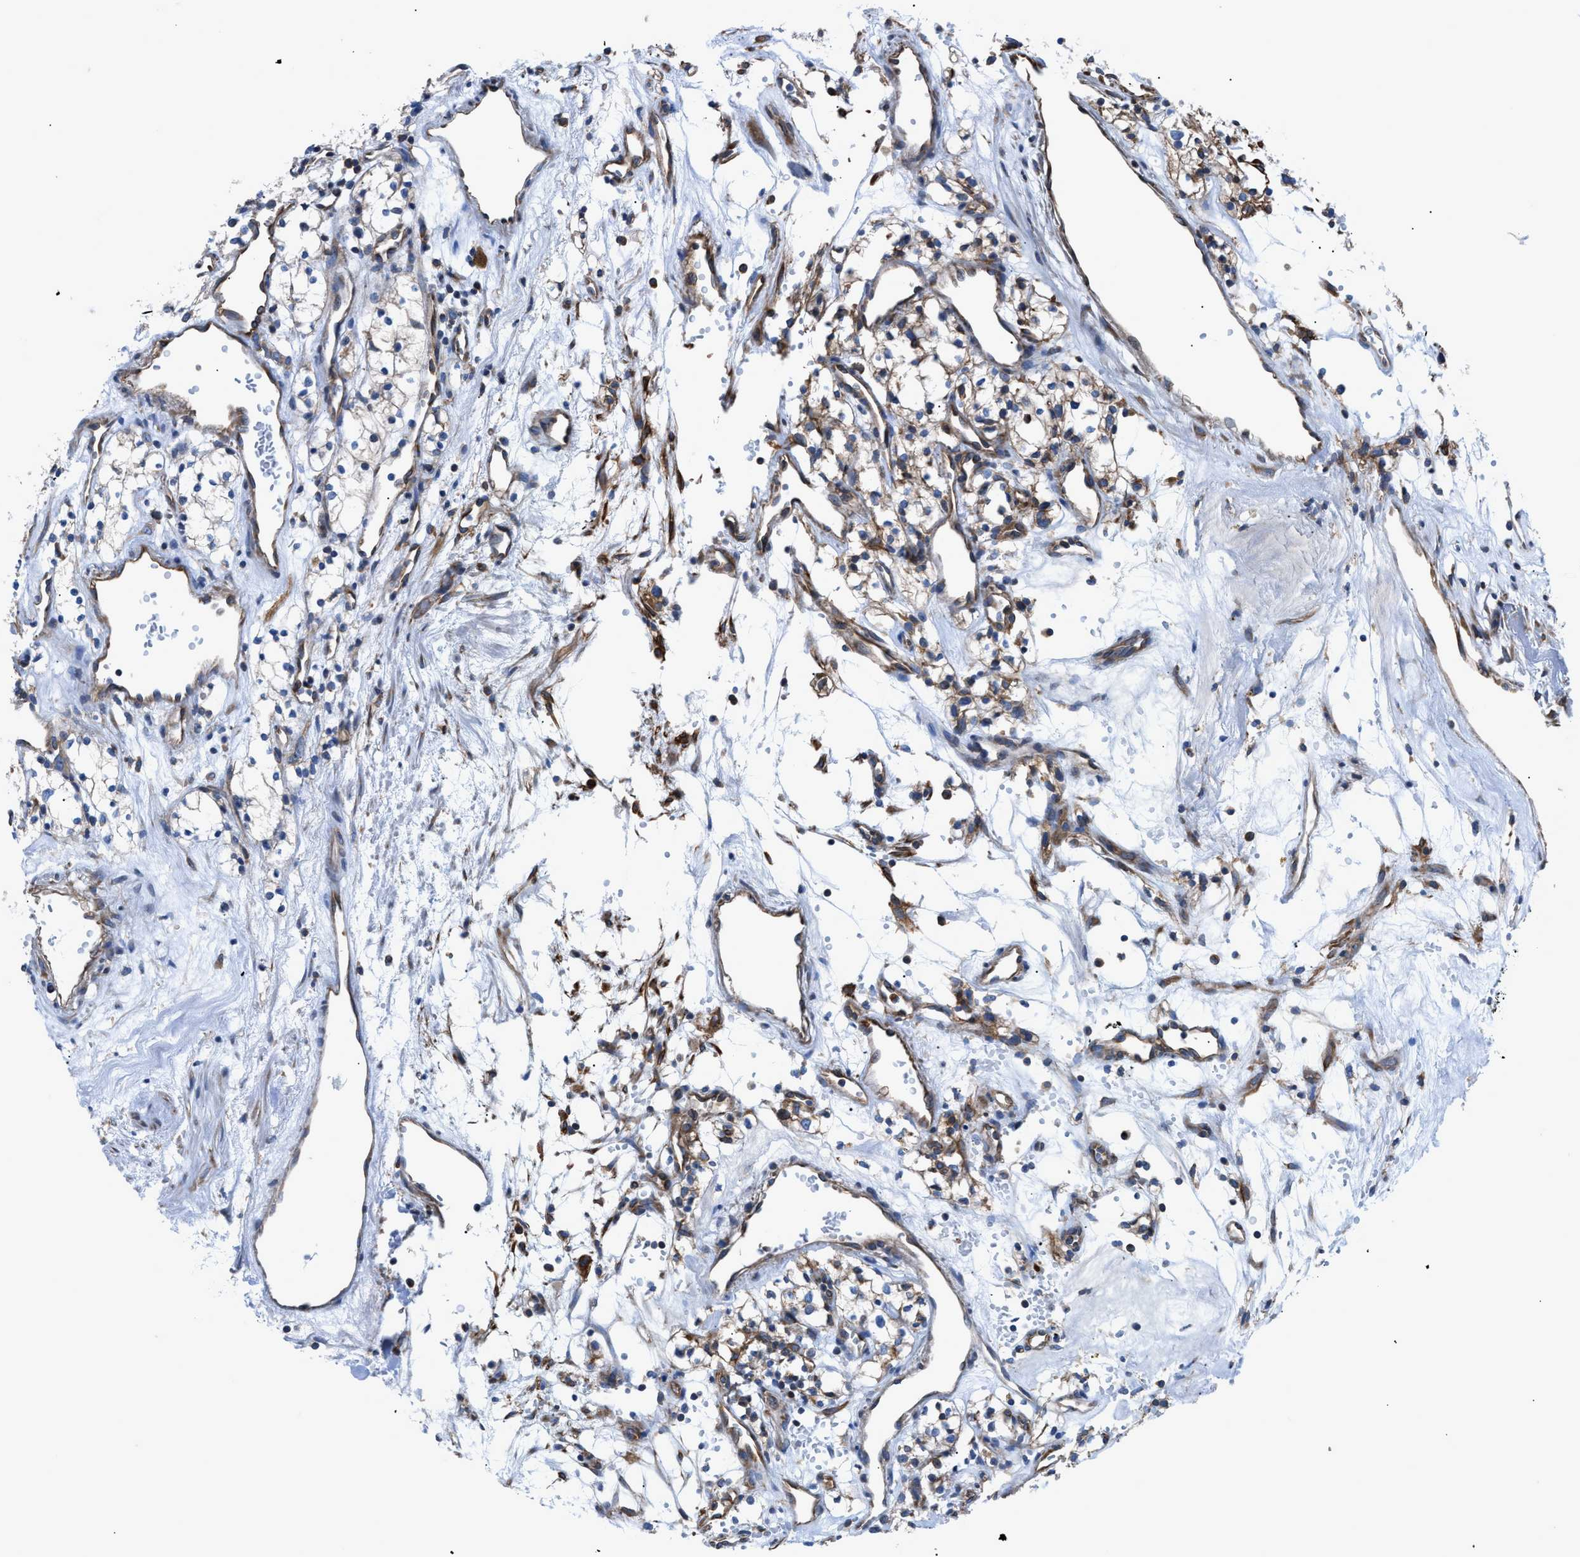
{"staining": {"intensity": "weak", "quantity": "<25%", "location": "cytoplasmic/membranous"}, "tissue": "renal cancer", "cell_type": "Tumor cells", "image_type": "cancer", "snomed": [{"axis": "morphology", "description": "Adenocarcinoma, NOS"}, {"axis": "topography", "description": "Kidney"}], "caption": "Immunohistochemistry (IHC) image of neoplastic tissue: renal cancer (adenocarcinoma) stained with DAB shows no significant protein positivity in tumor cells. (Brightfield microscopy of DAB (3,3'-diaminobenzidine) IHC at high magnification).", "gene": "DMAC1", "patient": {"sex": "male", "age": 59}}